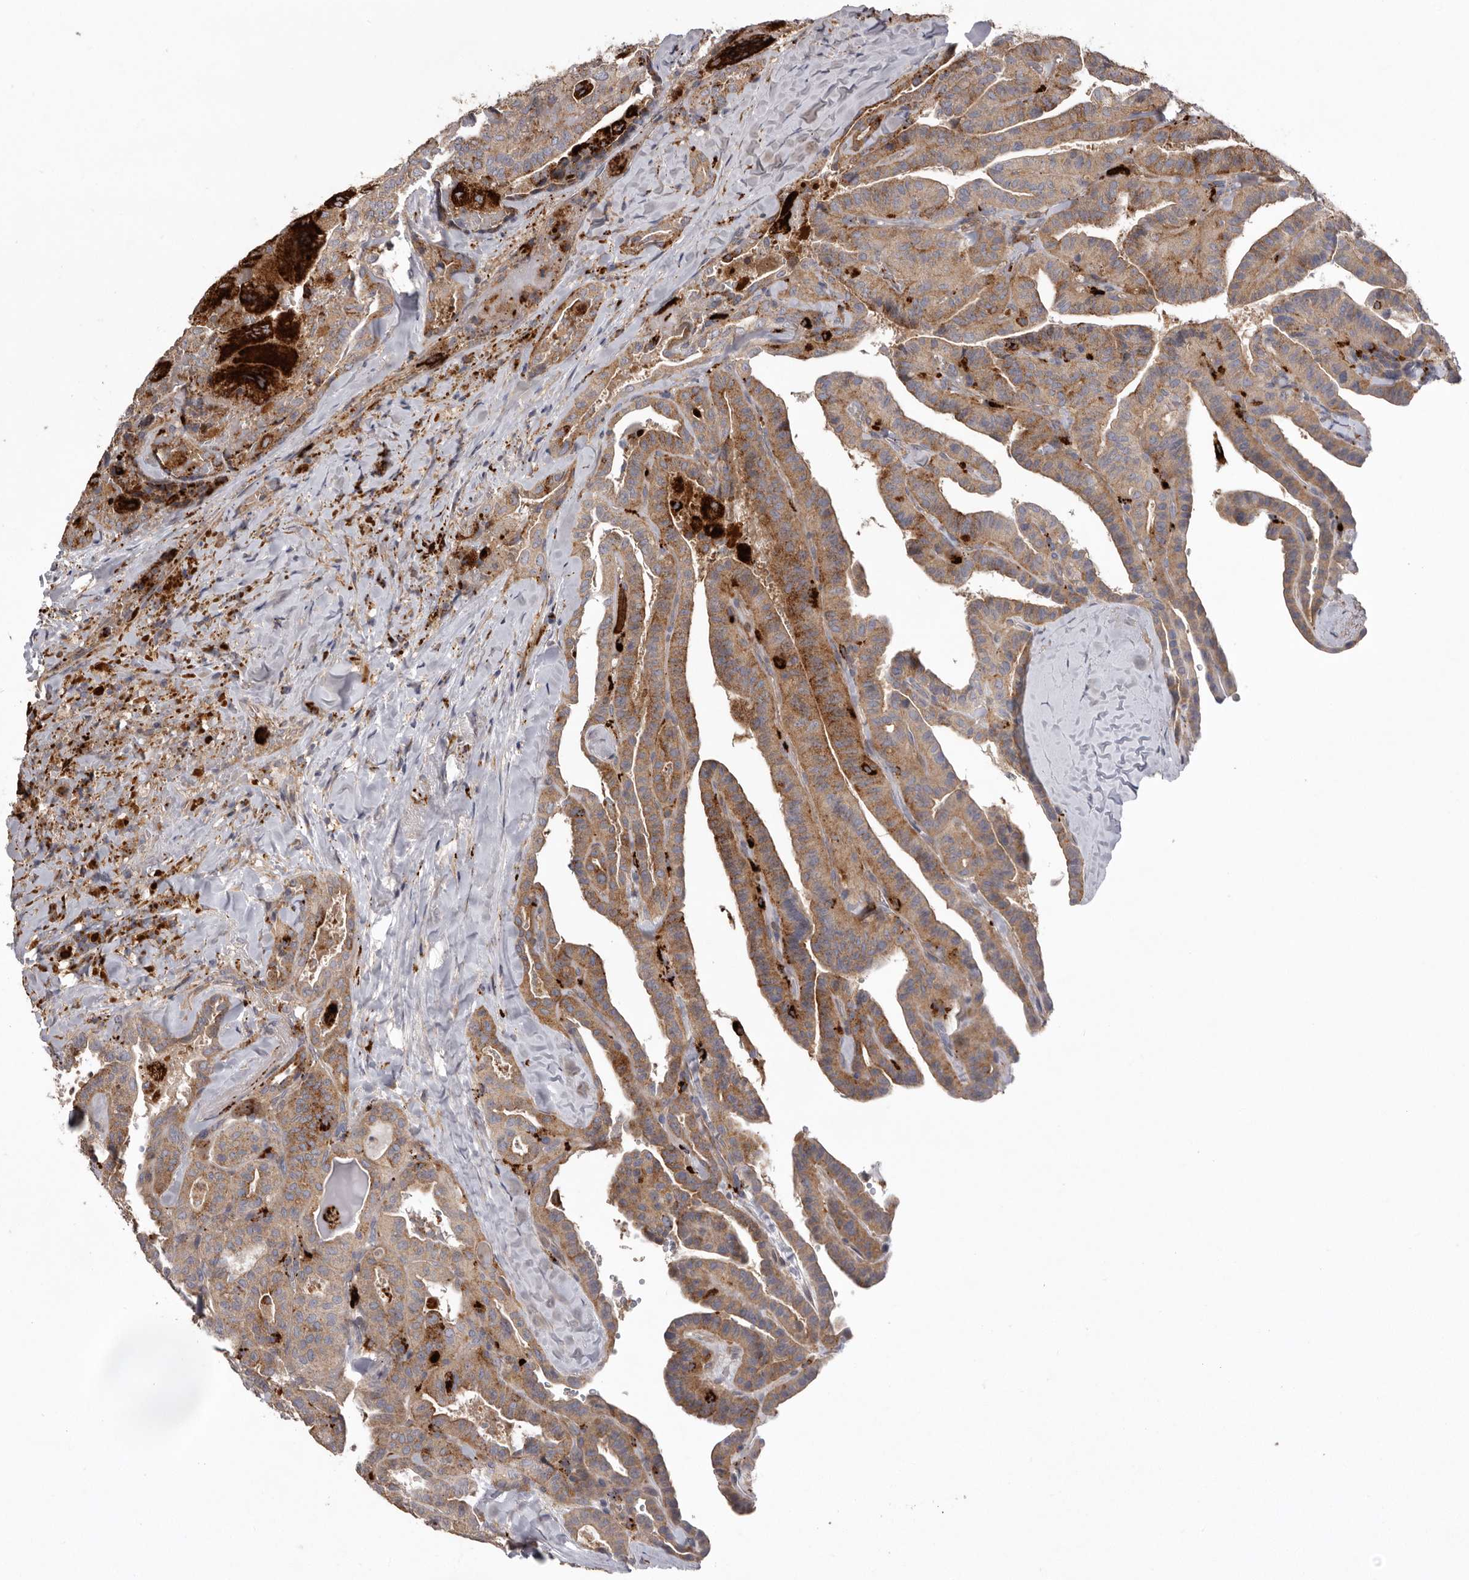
{"staining": {"intensity": "moderate", "quantity": ">75%", "location": "cytoplasmic/membranous"}, "tissue": "thyroid cancer", "cell_type": "Tumor cells", "image_type": "cancer", "snomed": [{"axis": "morphology", "description": "Papillary adenocarcinoma, NOS"}, {"axis": "topography", "description": "Thyroid gland"}], "caption": "Papillary adenocarcinoma (thyroid) tissue exhibits moderate cytoplasmic/membranous positivity in approximately >75% of tumor cells, visualized by immunohistochemistry.", "gene": "WDR47", "patient": {"sex": "male", "age": 77}}